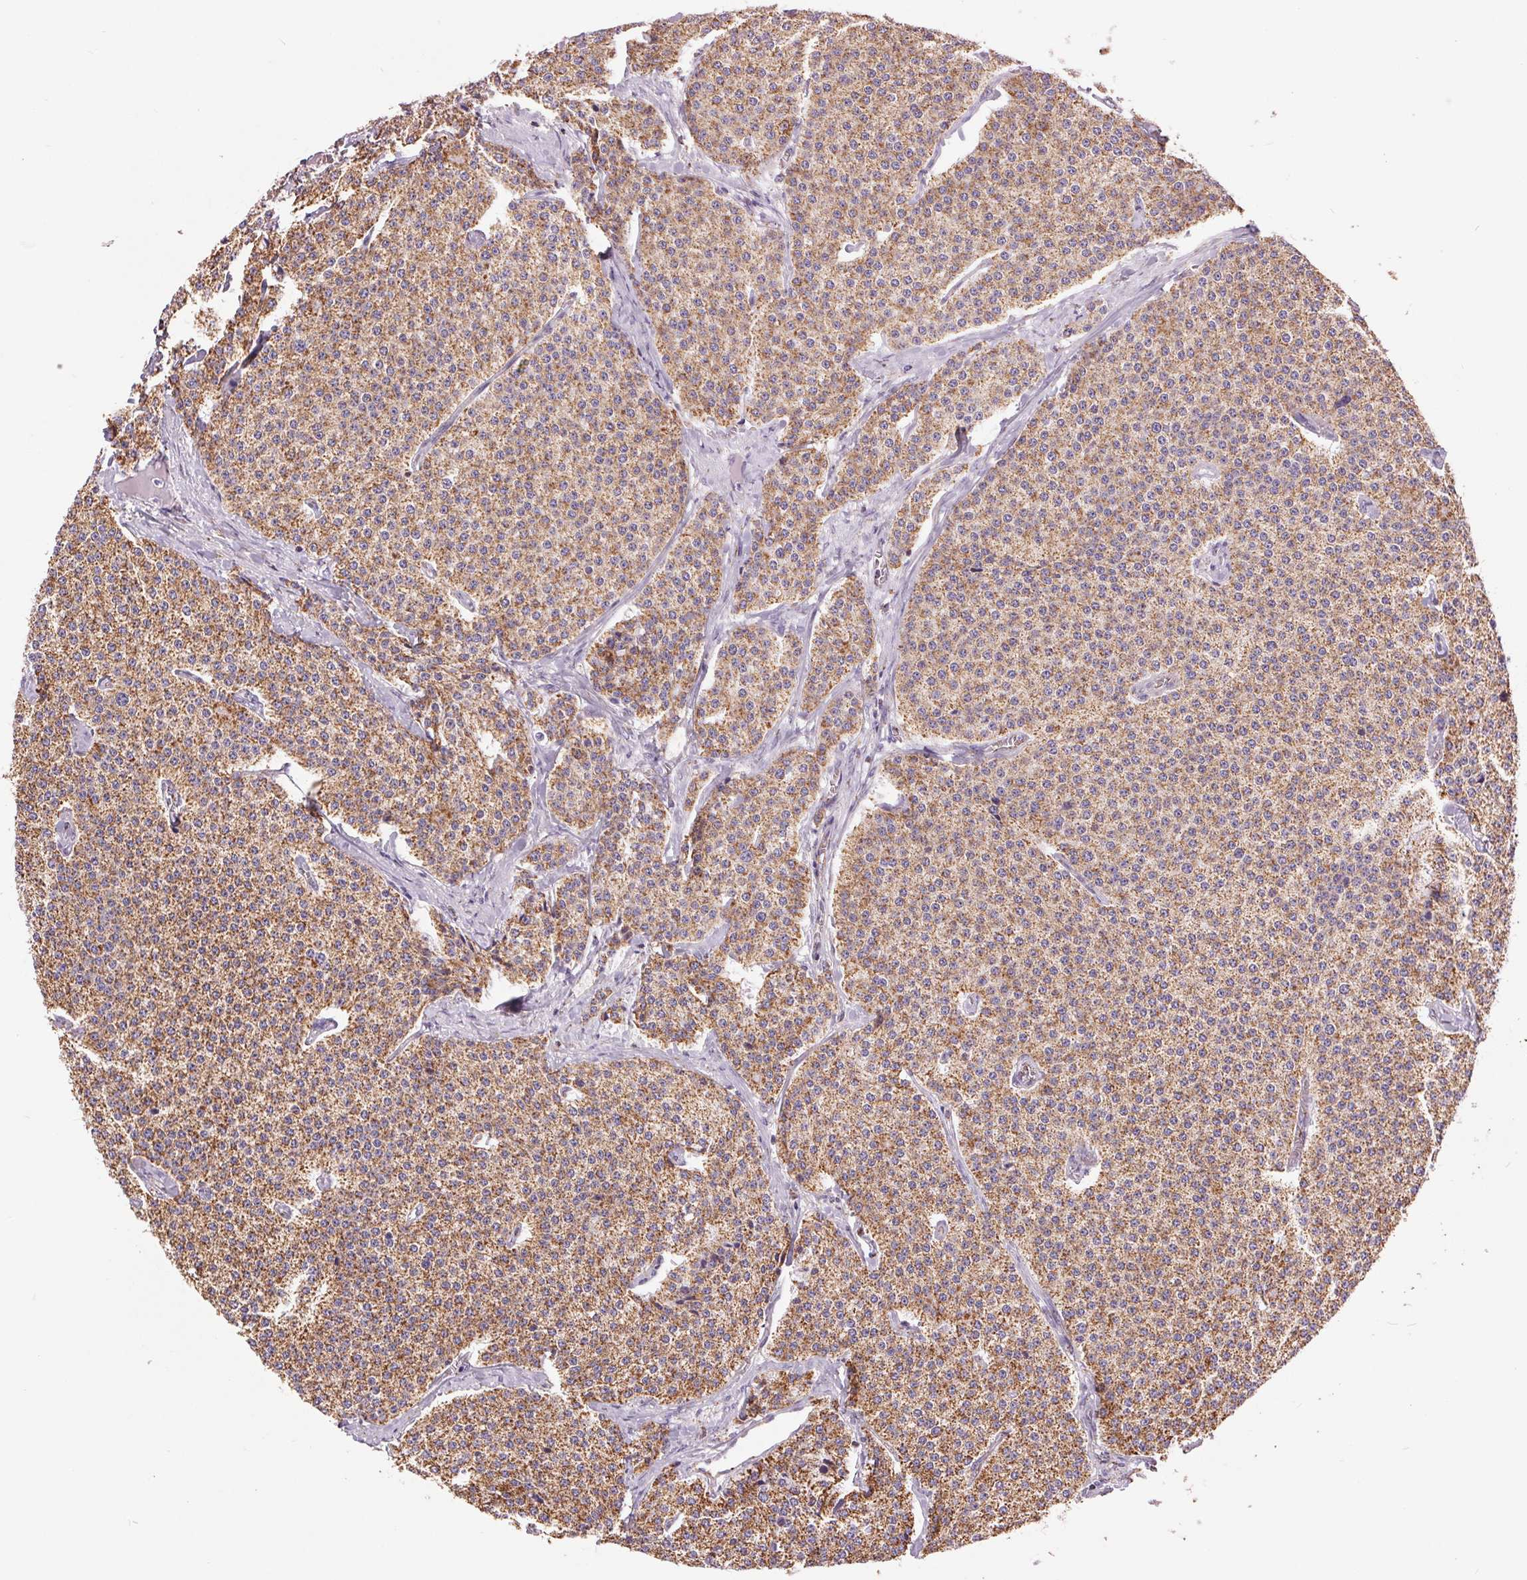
{"staining": {"intensity": "moderate", "quantity": ">75%", "location": "cytoplasmic/membranous"}, "tissue": "carcinoid", "cell_type": "Tumor cells", "image_type": "cancer", "snomed": [{"axis": "morphology", "description": "Carcinoid, malignant, NOS"}, {"axis": "topography", "description": "Small intestine"}], "caption": "IHC staining of carcinoid, which displays medium levels of moderate cytoplasmic/membranous positivity in approximately >75% of tumor cells indicating moderate cytoplasmic/membranous protein positivity. The staining was performed using DAB (3,3'-diaminobenzidine) (brown) for protein detection and nuclei were counterstained in hematoxylin (blue).", "gene": "ATP5PB", "patient": {"sex": "female", "age": 64}}